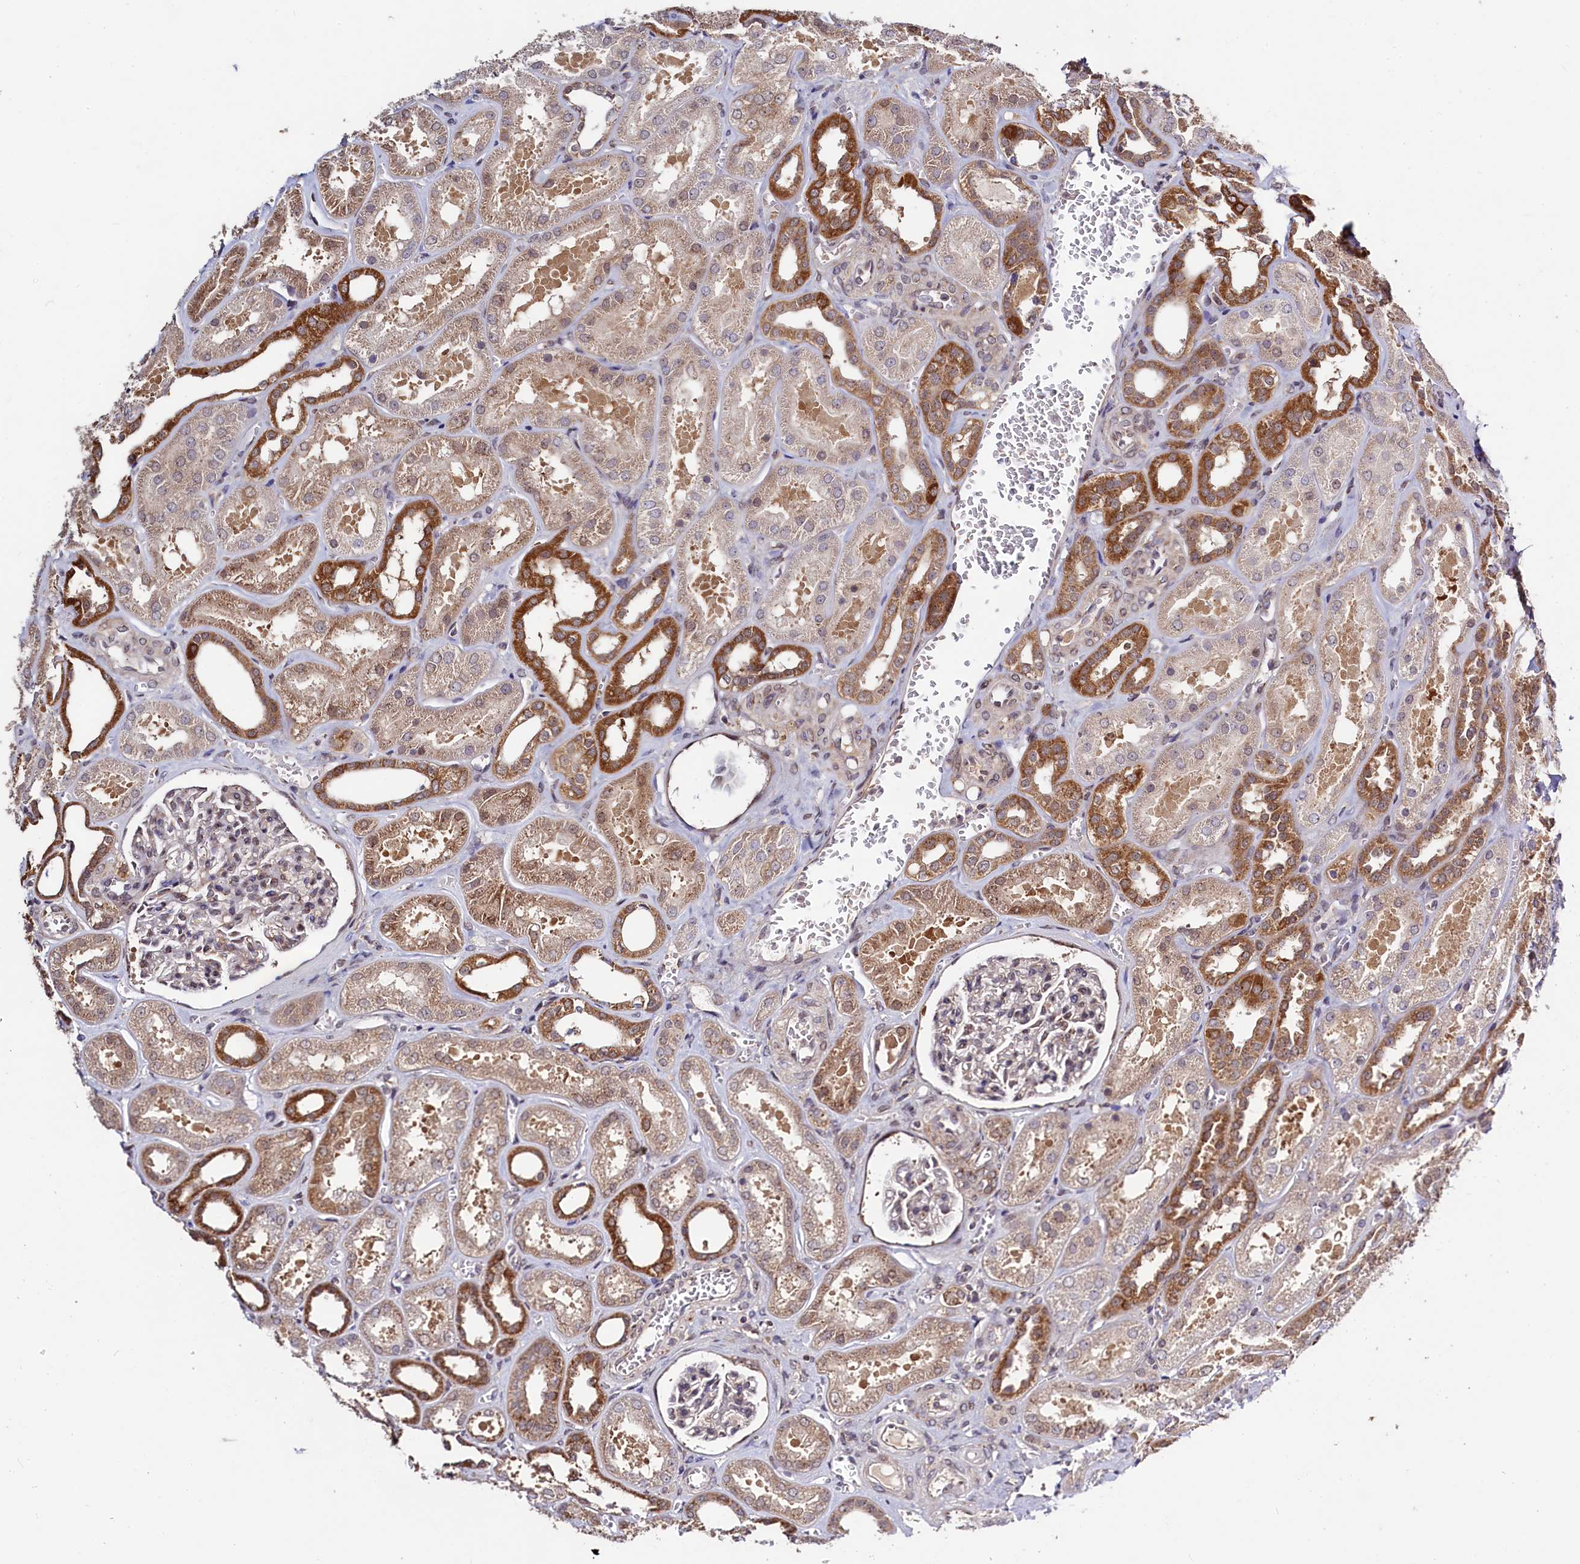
{"staining": {"intensity": "moderate", "quantity": "<25%", "location": "nuclear"}, "tissue": "kidney", "cell_type": "Cells in glomeruli", "image_type": "normal", "snomed": [{"axis": "morphology", "description": "Normal tissue, NOS"}, {"axis": "morphology", "description": "Adenocarcinoma, NOS"}, {"axis": "topography", "description": "Kidney"}], "caption": "Immunohistochemical staining of normal human kidney reveals moderate nuclear protein staining in about <25% of cells in glomeruli. The protein of interest is shown in brown color, while the nuclei are stained blue.", "gene": "SEC24C", "patient": {"sex": "female", "age": 68}}